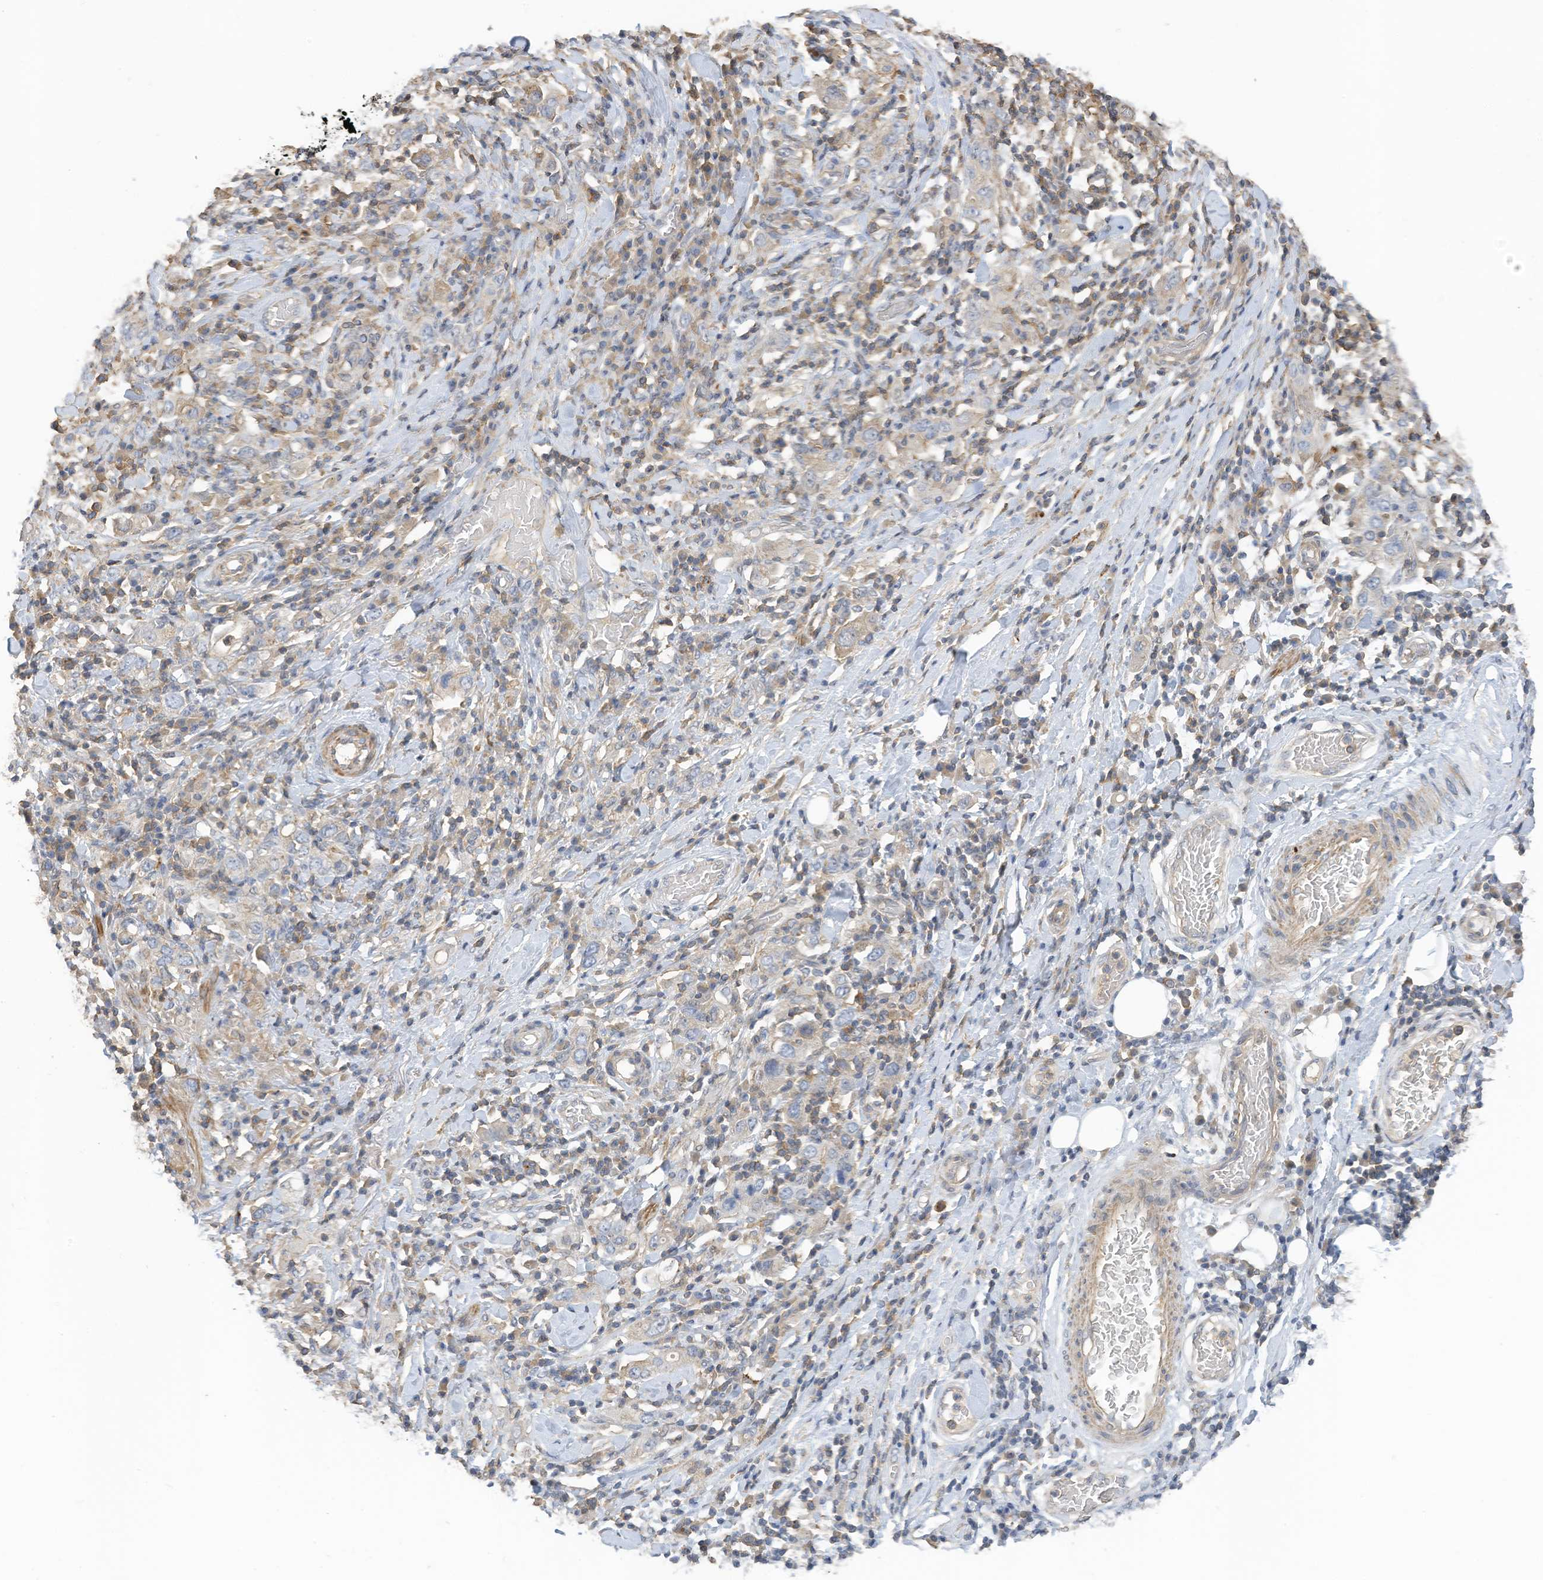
{"staining": {"intensity": "negative", "quantity": "none", "location": "none"}, "tissue": "stomach cancer", "cell_type": "Tumor cells", "image_type": "cancer", "snomed": [{"axis": "morphology", "description": "Adenocarcinoma, NOS"}, {"axis": "topography", "description": "Stomach, upper"}], "caption": "Stomach adenocarcinoma was stained to show a protein in brown. There is no significant staining in tumor cells.", "gene": "SLFN14", "patient": {"sex": "male", "age": 62}}